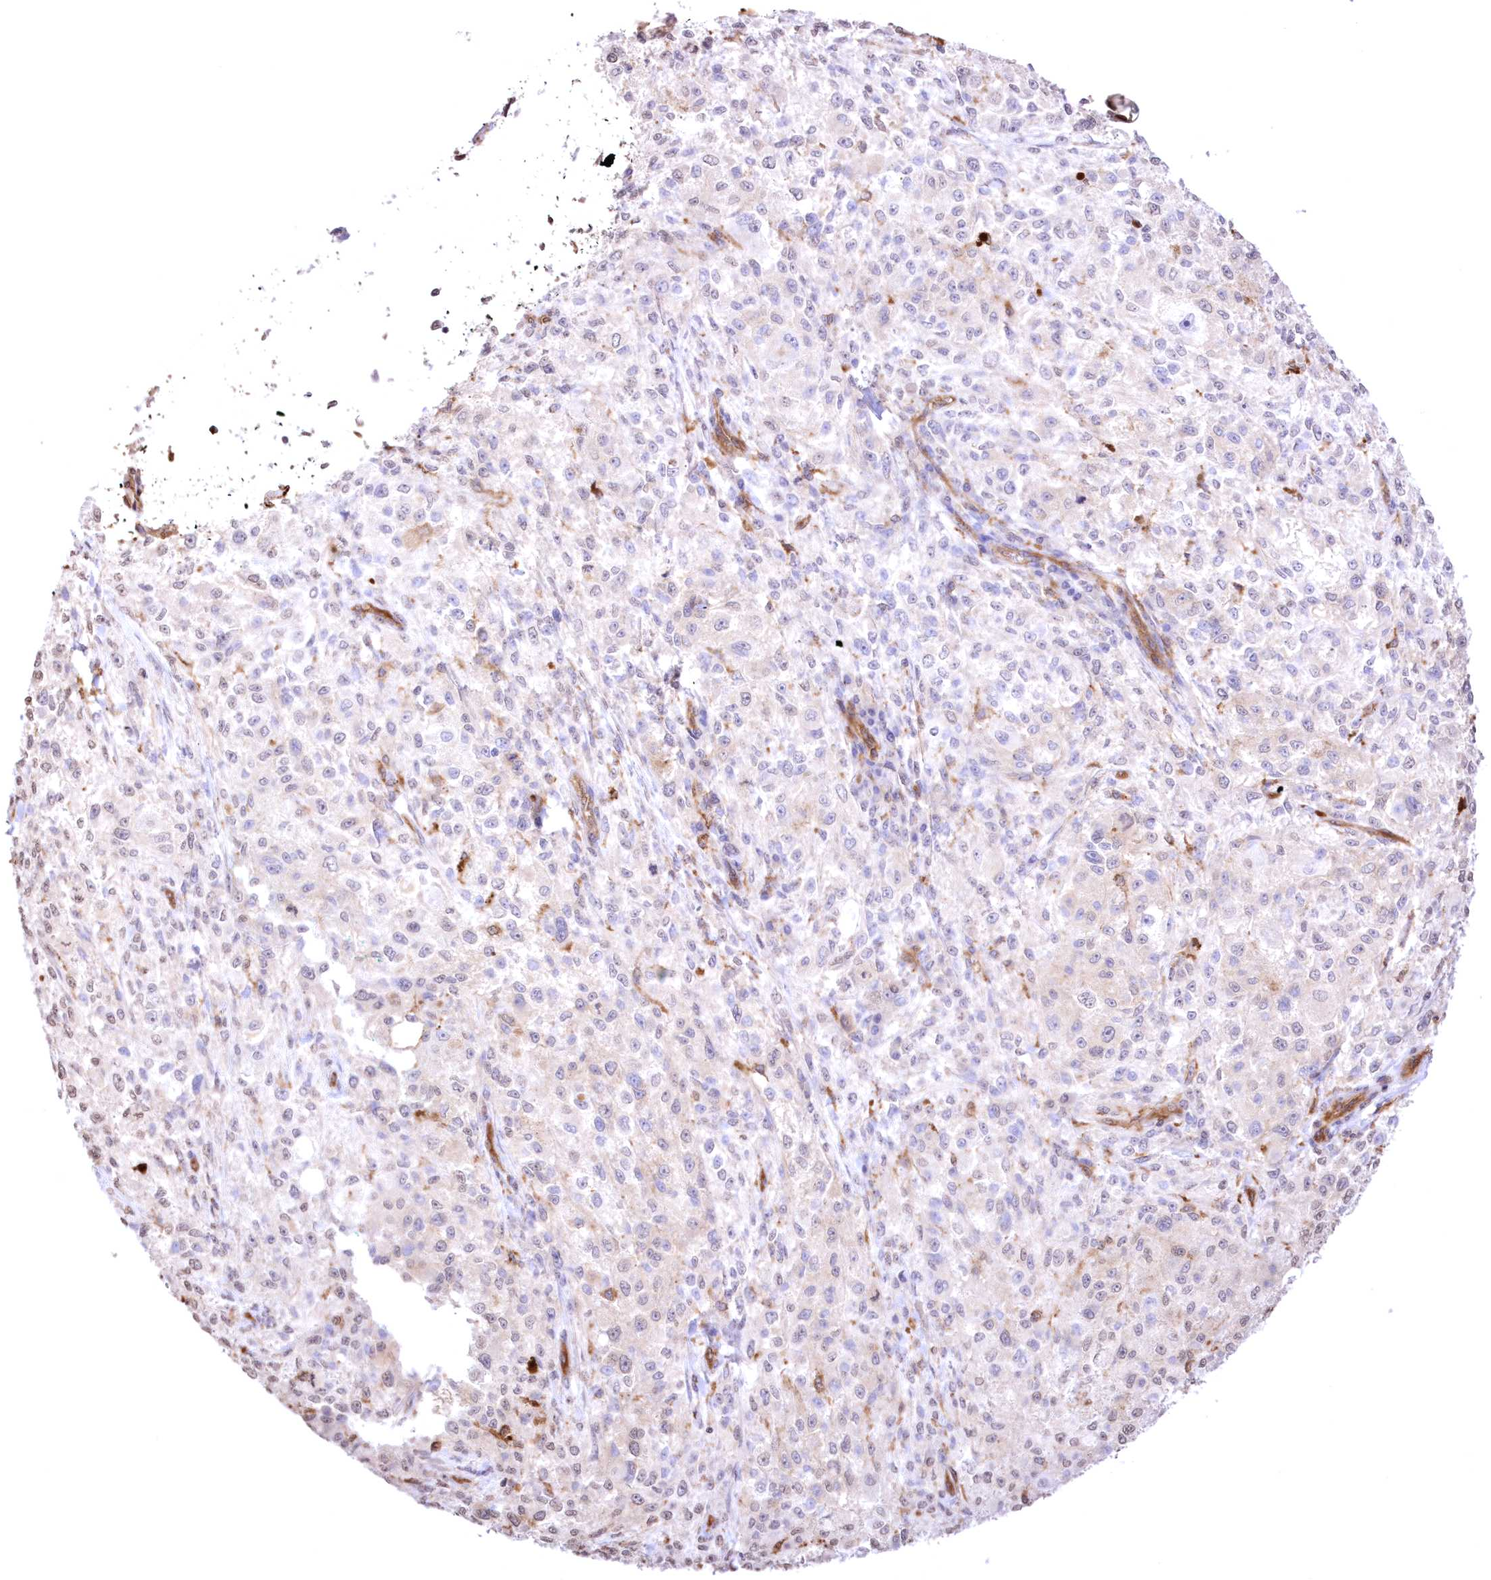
{"staining": {"intensity": "weak", "quantity": "25%-75%", "location": "cytoplasmic/membranous"}, "tissue": "melanoma", "cell_type": "Tumor cells", "image_type": "cancer", "snomed": [{"axis": "morphology", "description": "Necrosis, NOS"}, {"axis": "morphology", "description": "Malignant melanoma, NOS"}, {"axis": "topography", "description": "Skin"}], "caption": "High-power microscopy captured an immunohistochemistry (IHC) photomicrograph of melanoma, revealing weak cytoplasmic/membranous positivity in approximately 25%-75% of tumor cells. Nuclei are stained in blue.", "gene": "FCHO2", "patient": {"sex": "female", "age": 87}}